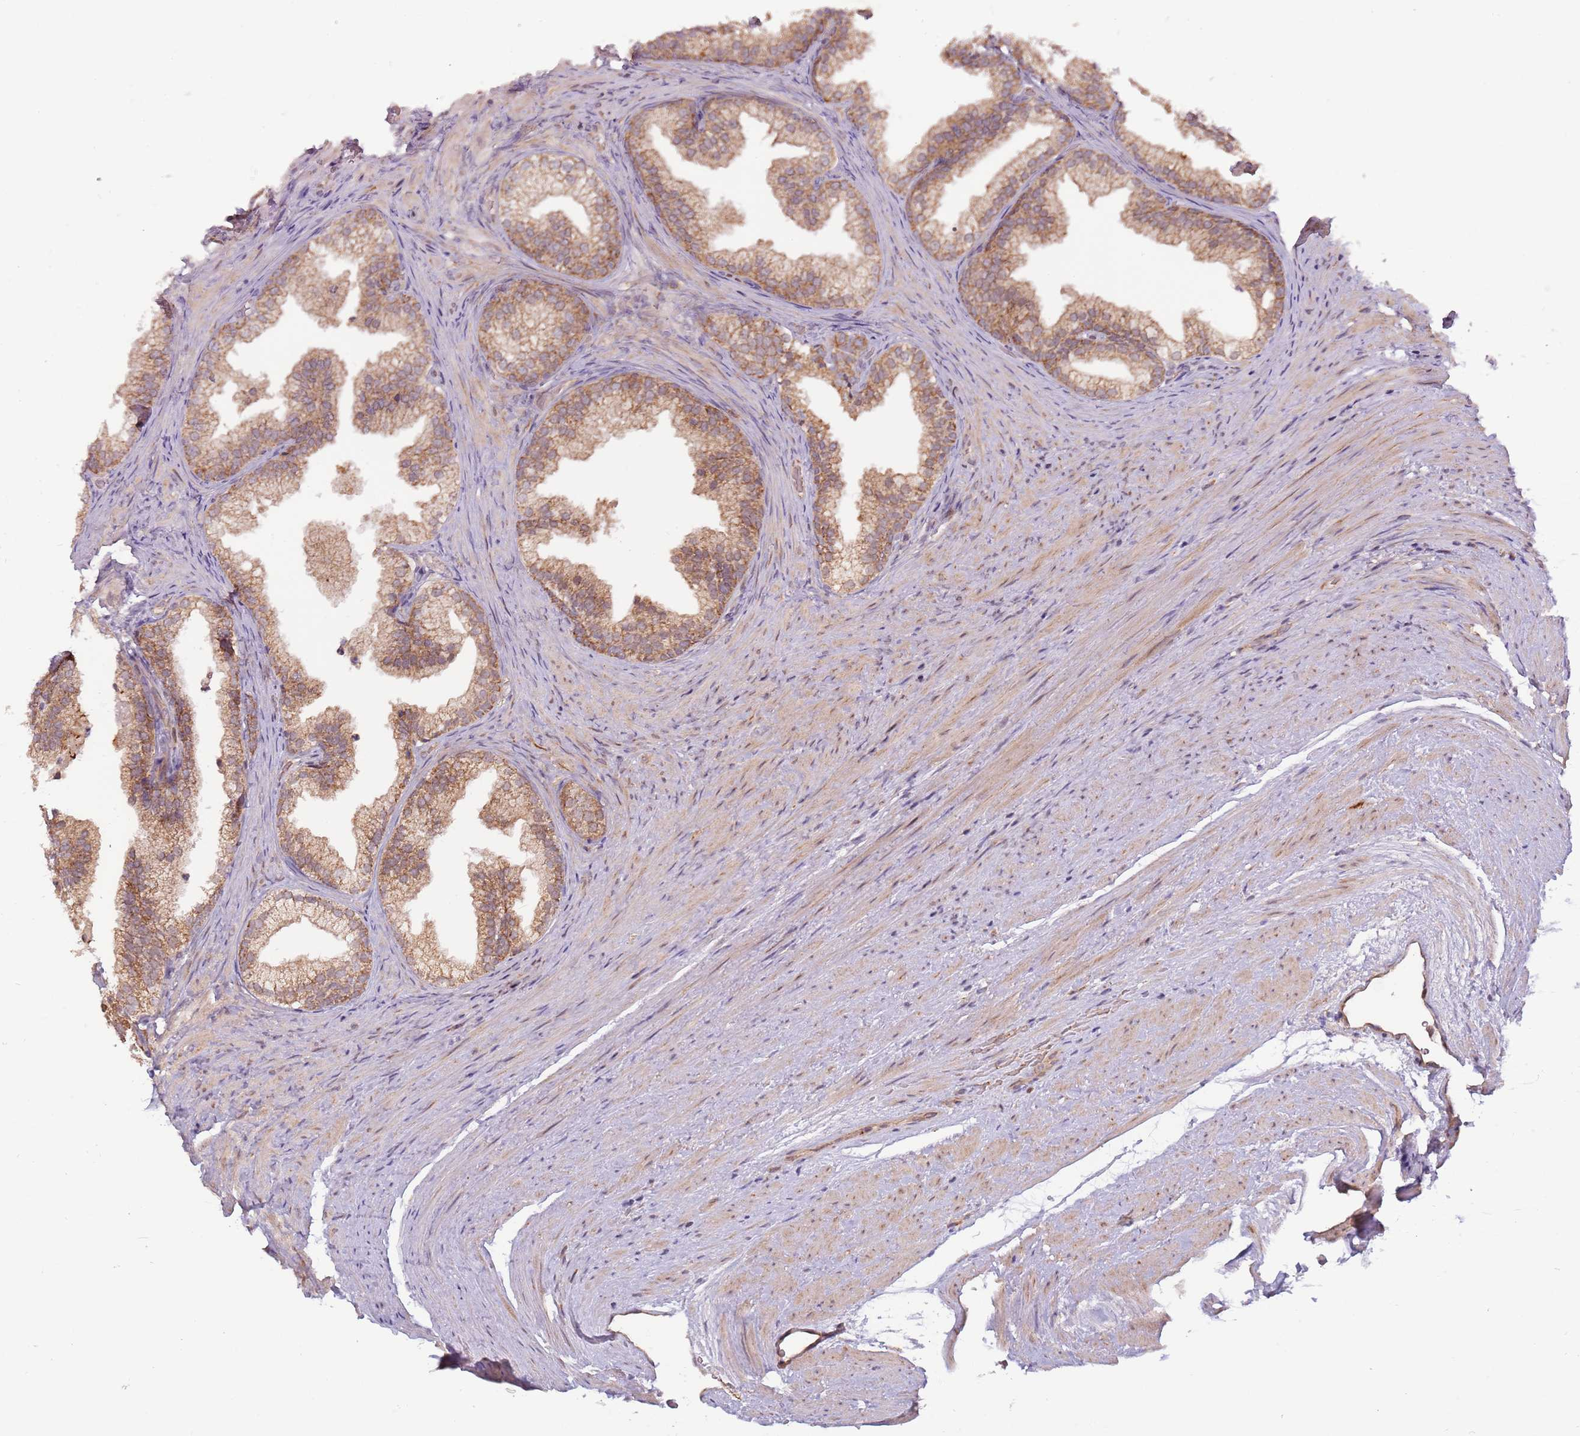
{"staining": {"intensity": "moderate", "quantity": ">75%", "location": "cytoplasmic/membranous"}, "tissue": "prostate", "cell_type": "Glandular cells", "image_type": "normal", "snomed": [{"axis": "morphology", "description": "Normal tissue, NOS"}, {"axis": "topography", "description": "Prostate"}], "caption": "Immunohistochemical staining of unremarkable prostate shows >75% levels of moderate cytoplasmic/membranous protein positivity in about >75% of glandular cells. (Brightfield microscopy of DAB IHC at high magnification).", "gene": "RNF181", "patient": {"sex": "male", "age": 76}}